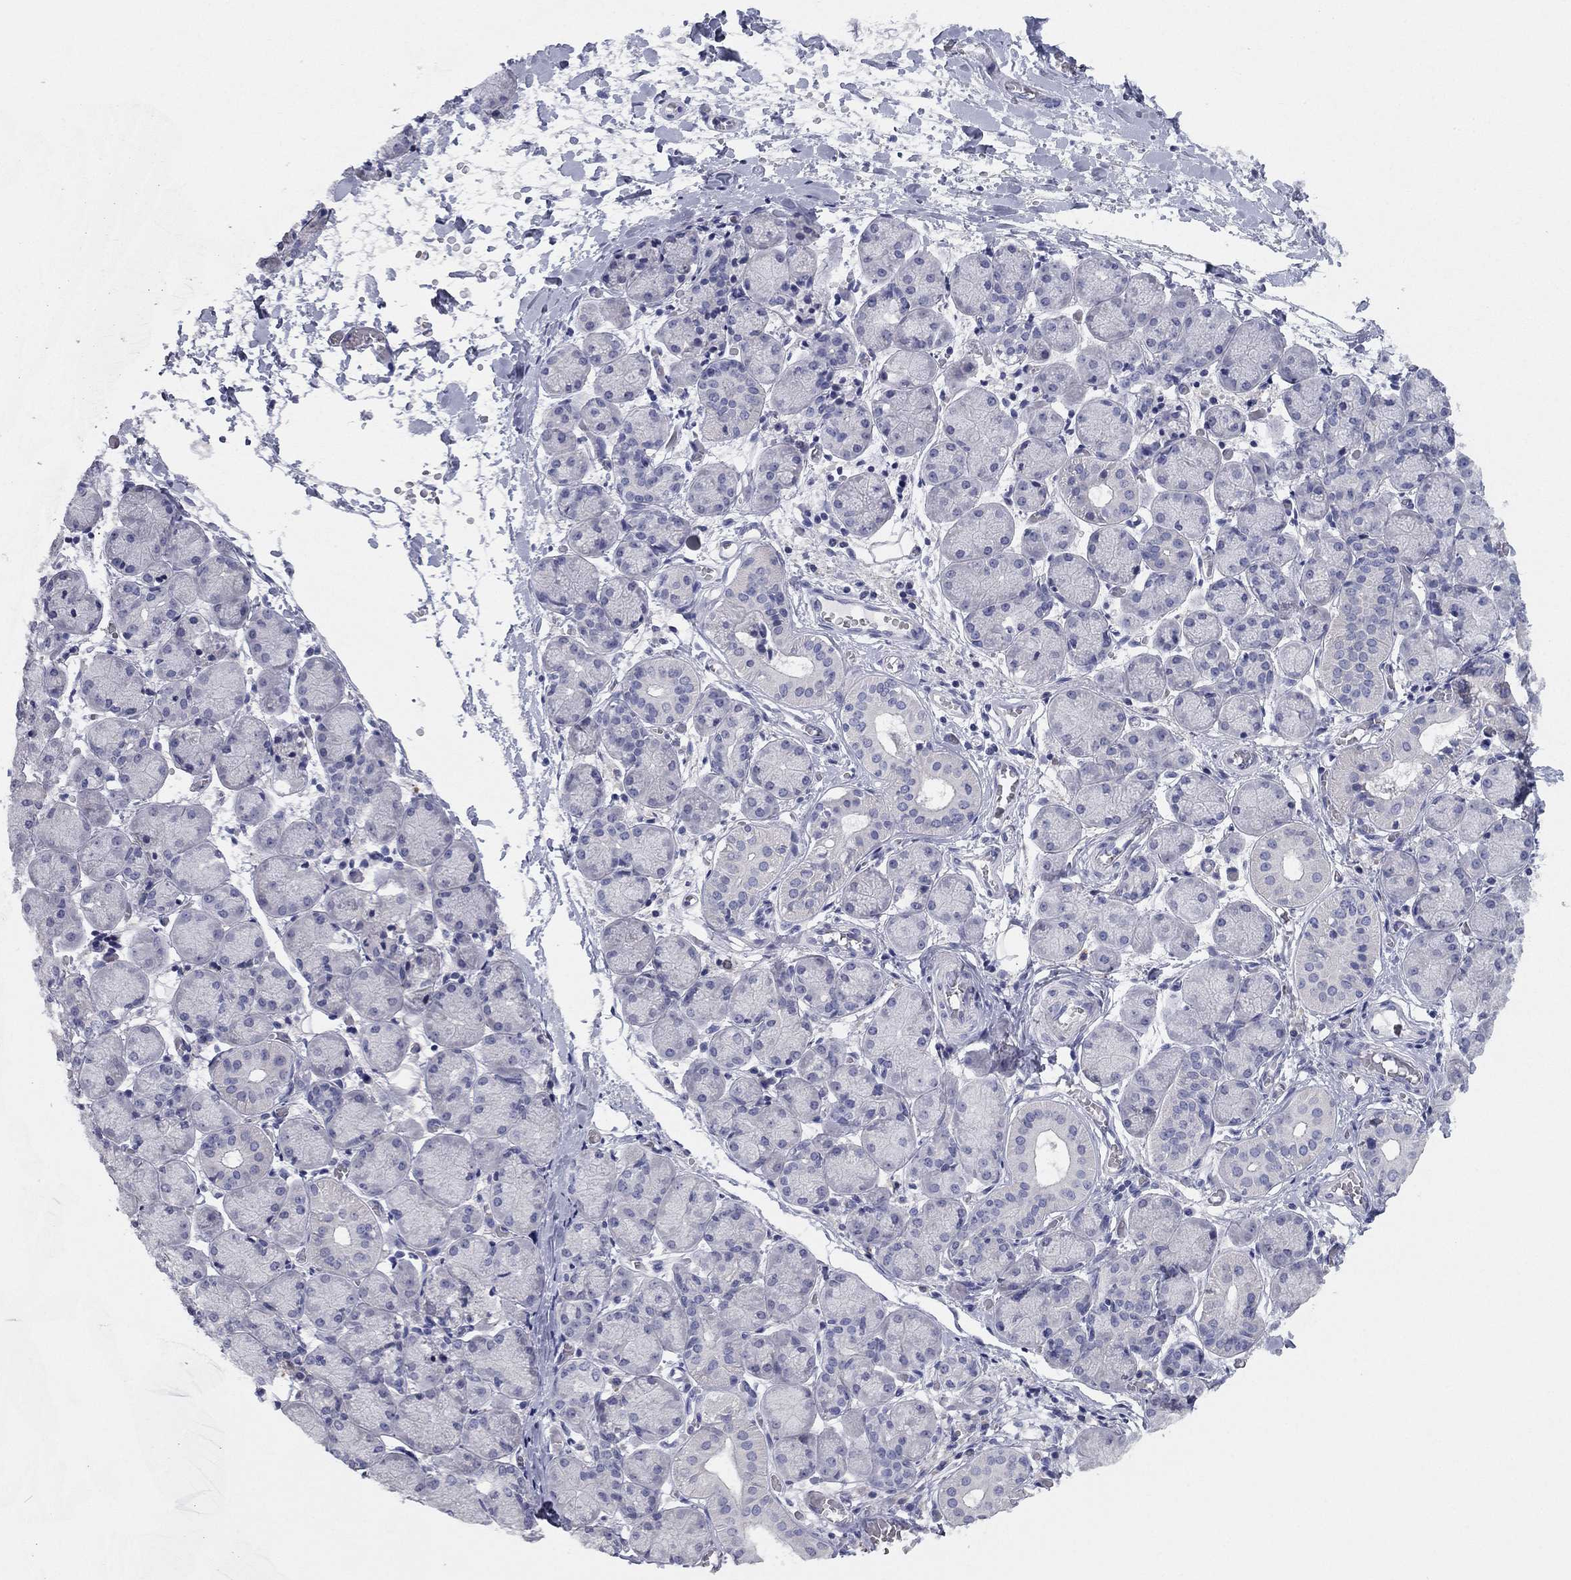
{"staining": {"intensity": "negative", "quantity": "none", "location": "none"}, "tissue": "salivary gland", "cell_type": "Glandular cells", "image_type": "normal", "snomed": [{"axis": "morphology", "description": "Normal tissue, NOS"}, {"axis": "topography", "description": "Salivary gland"}, {"axis": "topography", "description": "Peripheral nerve tissue"}], "caption": "A high-resolution photomicrograph shows immunohistochemistry staining of benign salivary gland, which reveals no significant expression in glandular cells. (DAB IHC with hematoxylin counter stain).", "gene": "GRK7", "patient": {"sex": "female", "age": 24}}